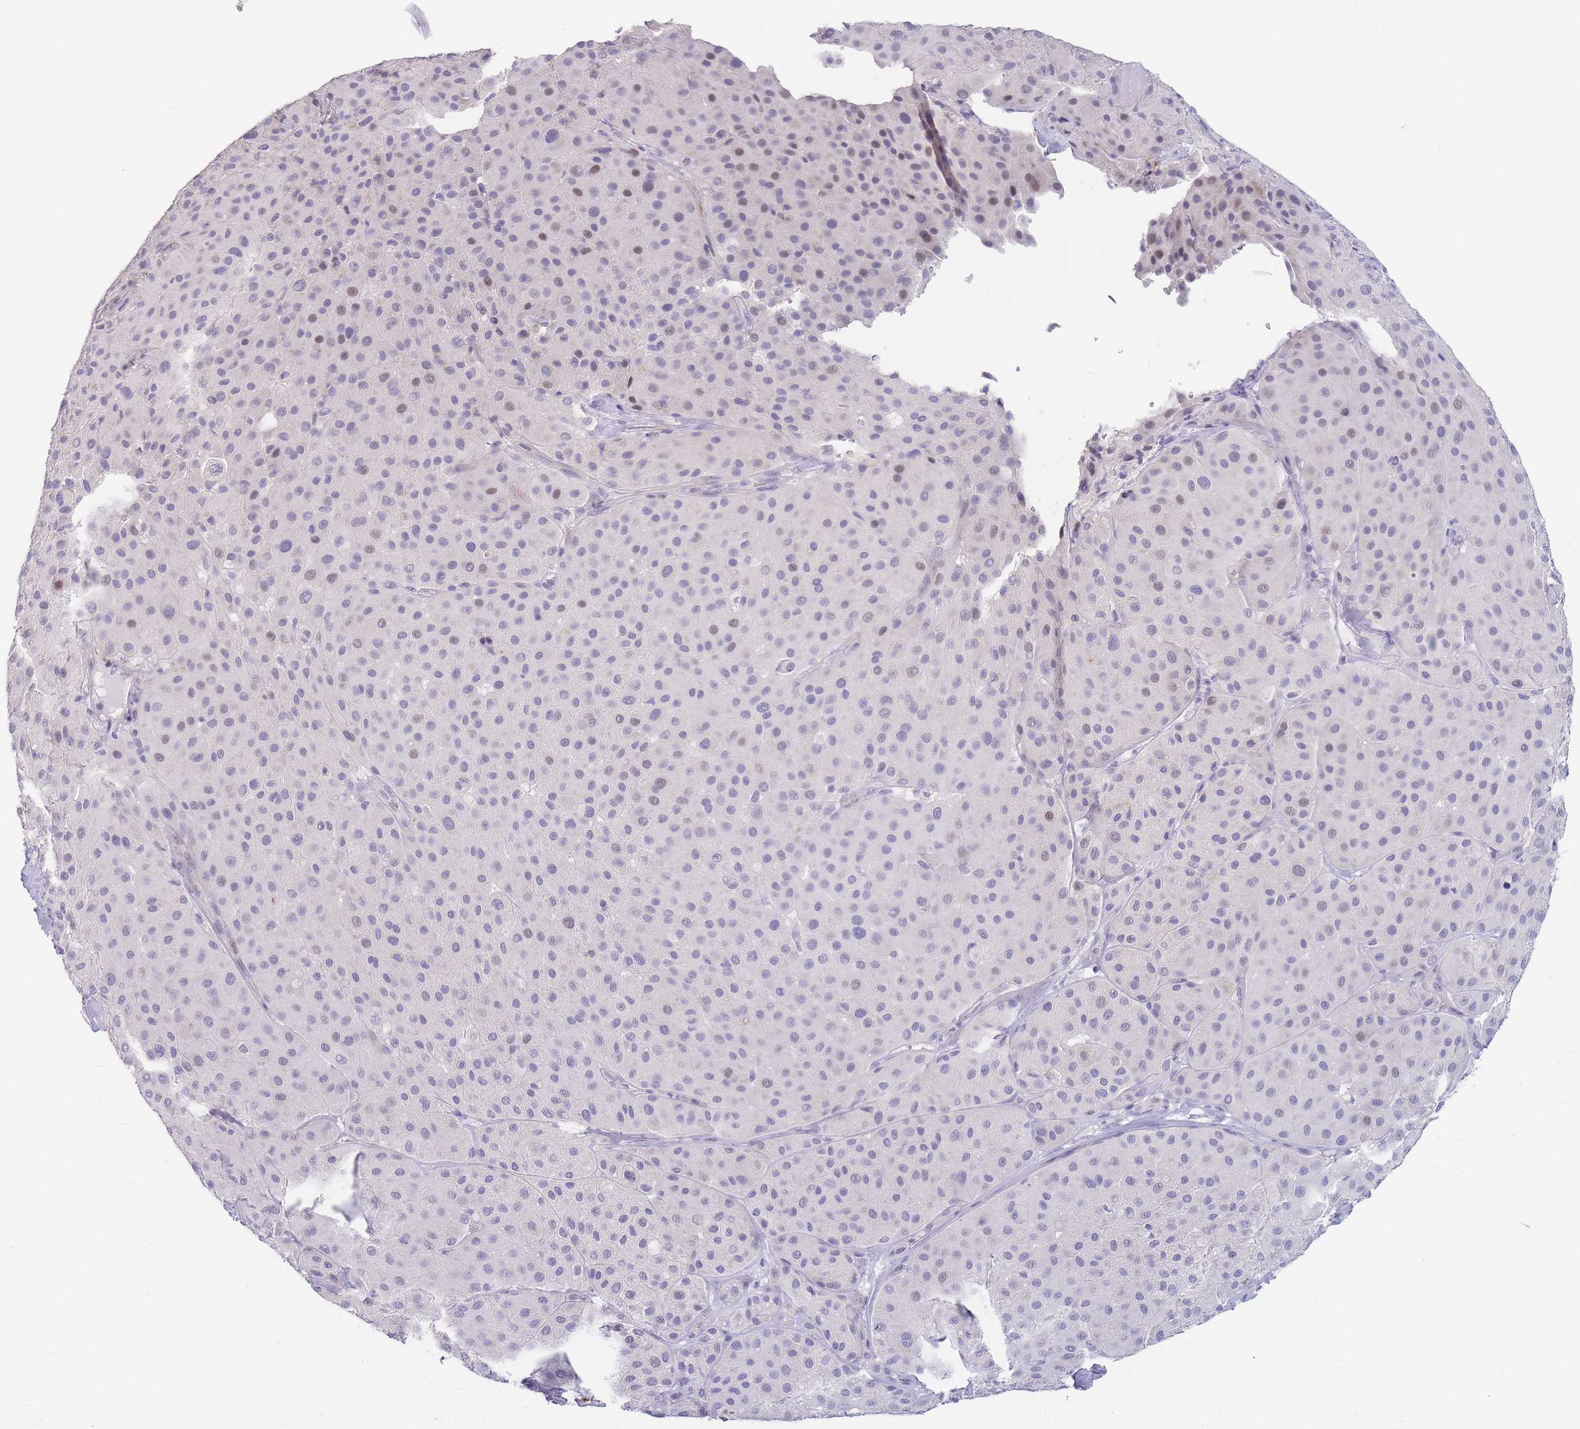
{"staining": {"intensity": "negative", "quantity": "none", "location": "none"}, "tissue": "melanoma", "cell_type": "Tumor cells", "image_type": "cancer", "snomed": [{"axis": "morphology", "description": "Malignant melanoma, Metastatic site"}, {"axis": "topography", "description": "Smooth muscle"}], "caption": "Immunohistochemistry histopathology image of melanoma stained for a protein (brown), which exhibits no expression in tumor cells. The staining is performed using DAB brown chromogen with nuclei counter-stained in using hematoxylin.", "gene": "ASAP3", "patient": {"sex": "male", "age": 41}}